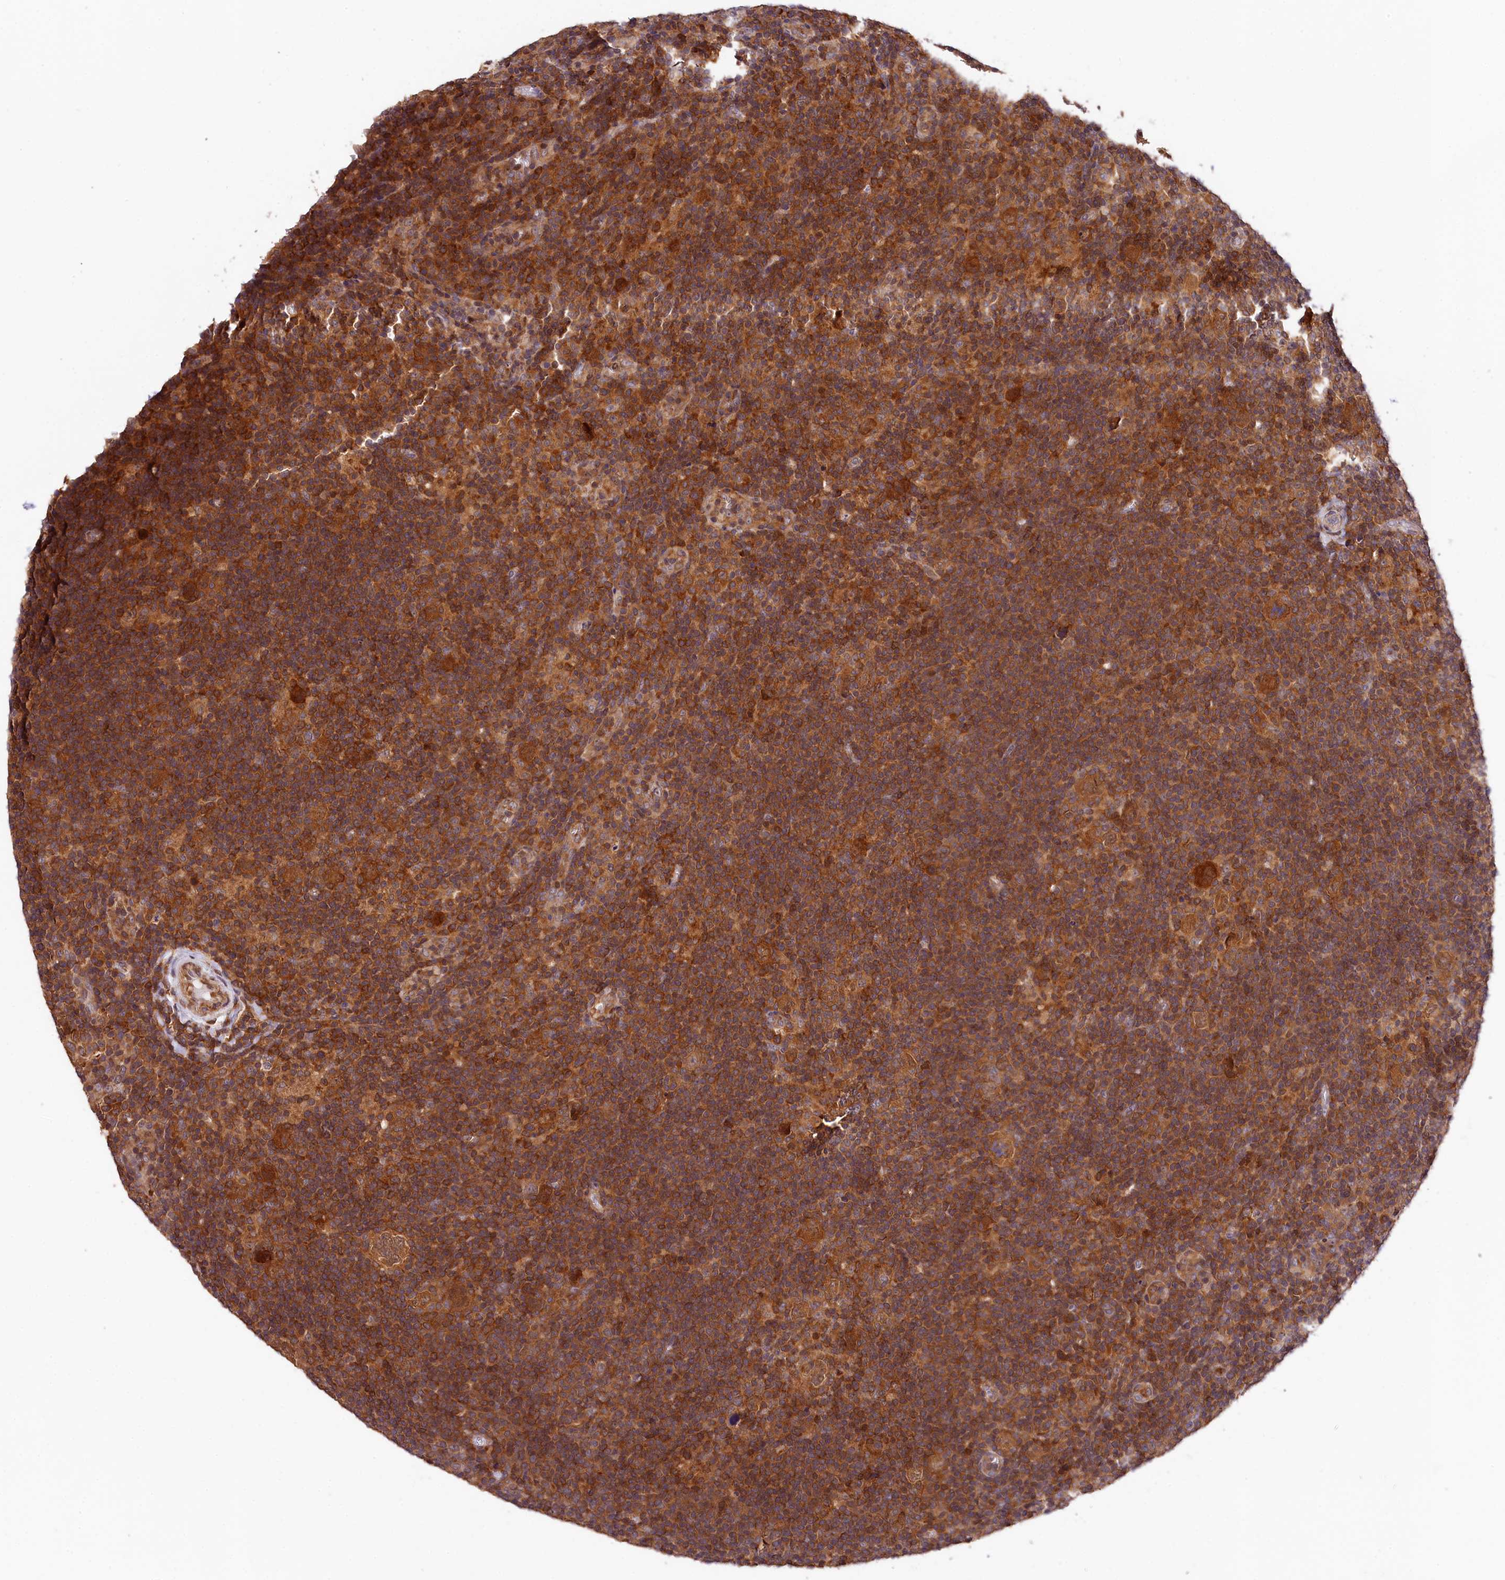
{"staining": {"intensity": "moderate", "quantity": ">75%", "location": "cytoplasmic/membranous"}, "tissue": "lymphoma", "cell_type": "Tumor cells", "image_type": "cancer", "snomed": [{"axis": "morphology", "description": "Hodgkin's disease, NOS"}, {"axis": "topography", "description": "Lymph node"}], "caption": "An image of lymphoma stained for a protein displays moderate cytoplasmic/membranous brown staining in tumor cells. (IHC, brightfield microscopy, high magnification).", "gene": "CHORDC1", "patient": {"sex": "female", "age": 57}}